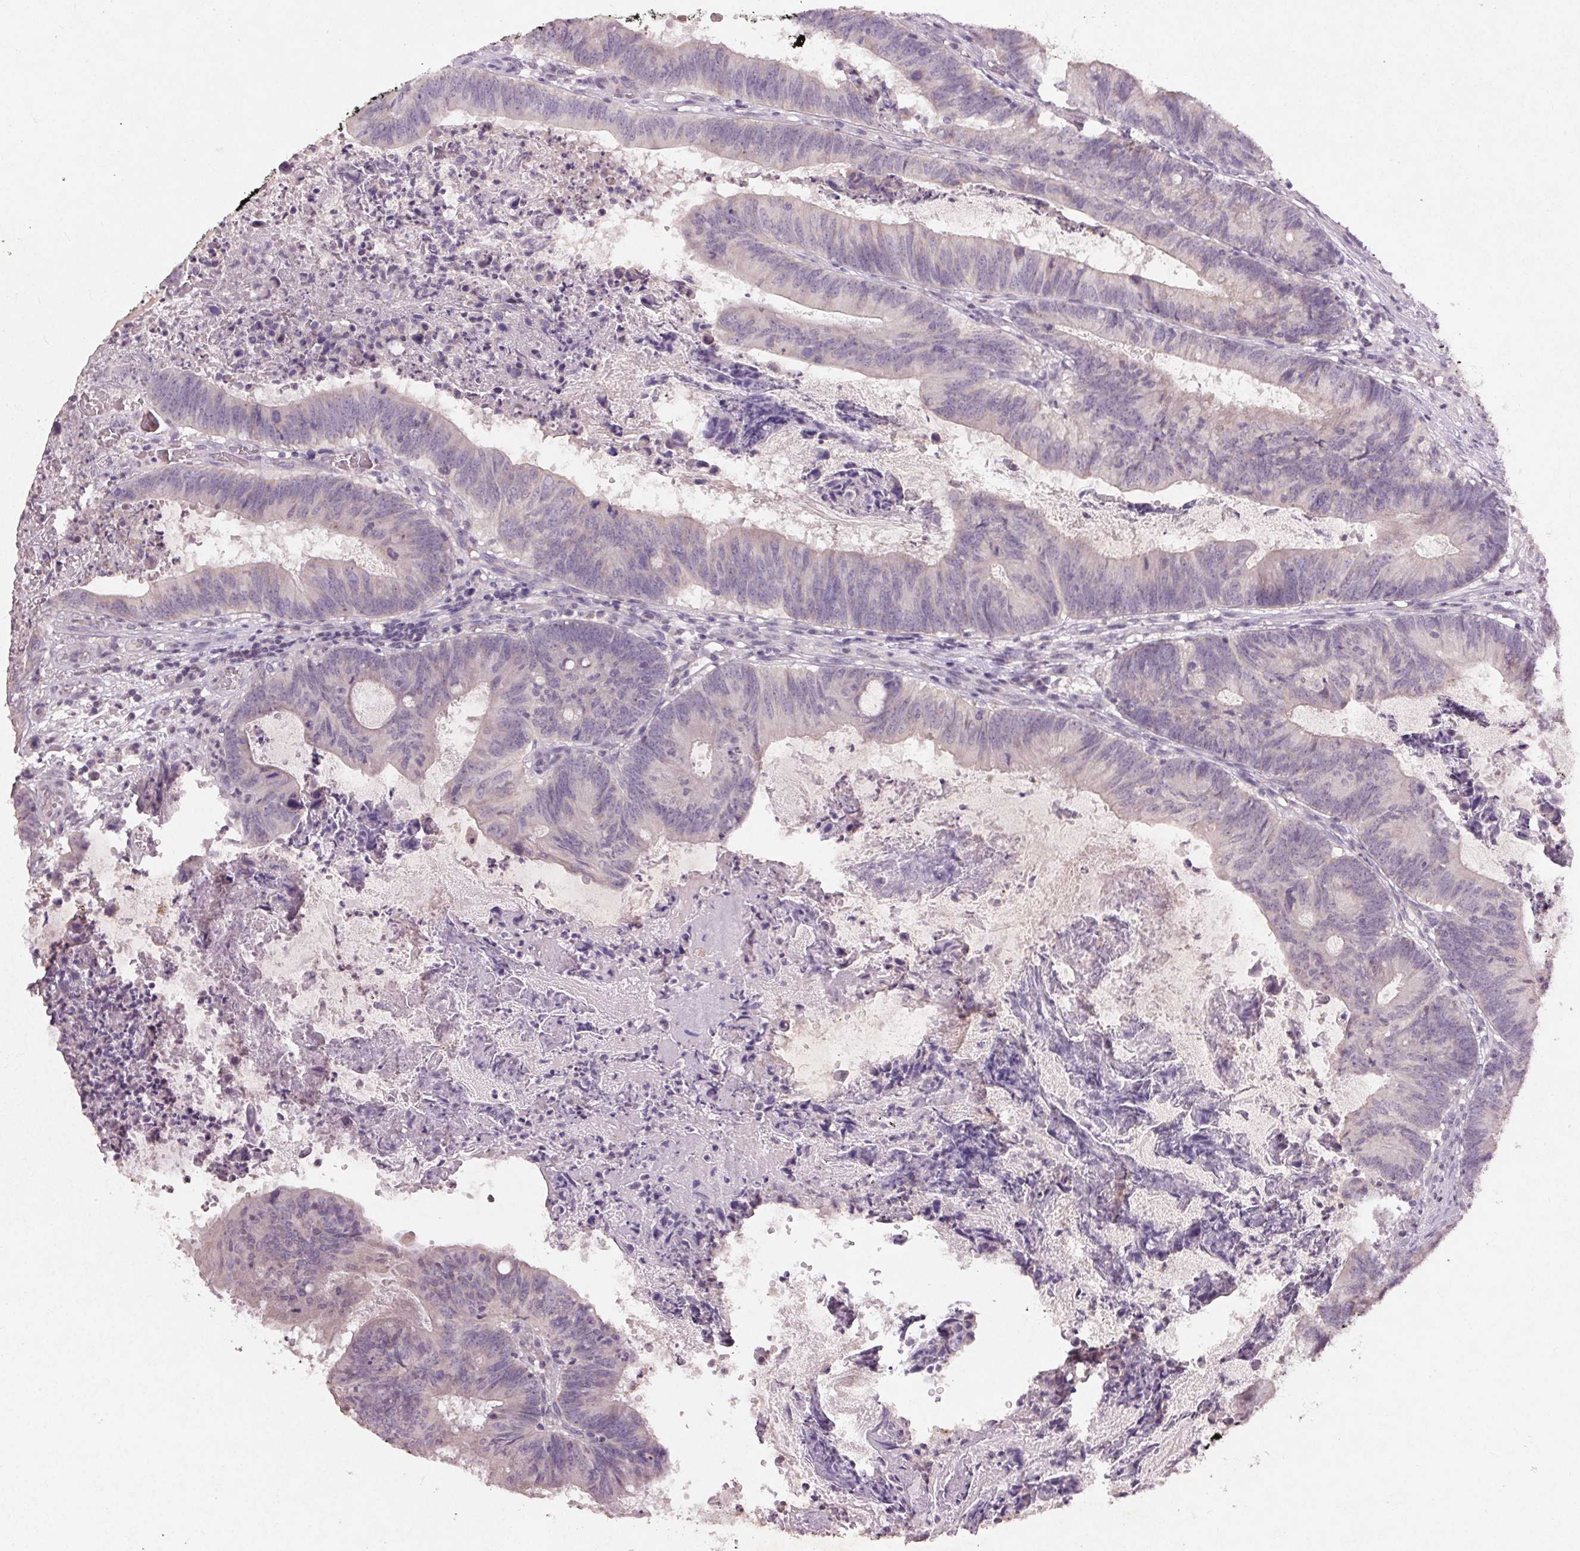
{"staining": {"intensity": "negative", "quantity": "none", "location": "none"}, "tissue": "colorectal cancer", "cell_type": "Tumor cells", "image_type": "cancer", "snomed": [{"axis": "morphology", "description": "Adenocarcinoma, NOS"}, {"axis": "topography", "description": "Colon"}], "caption": "Photomicrograph shows no significant protein staining in tumor cells of colorectal cancer.", "gene": "KLRC3", "patient": {"sex": "female", "age": 70}}